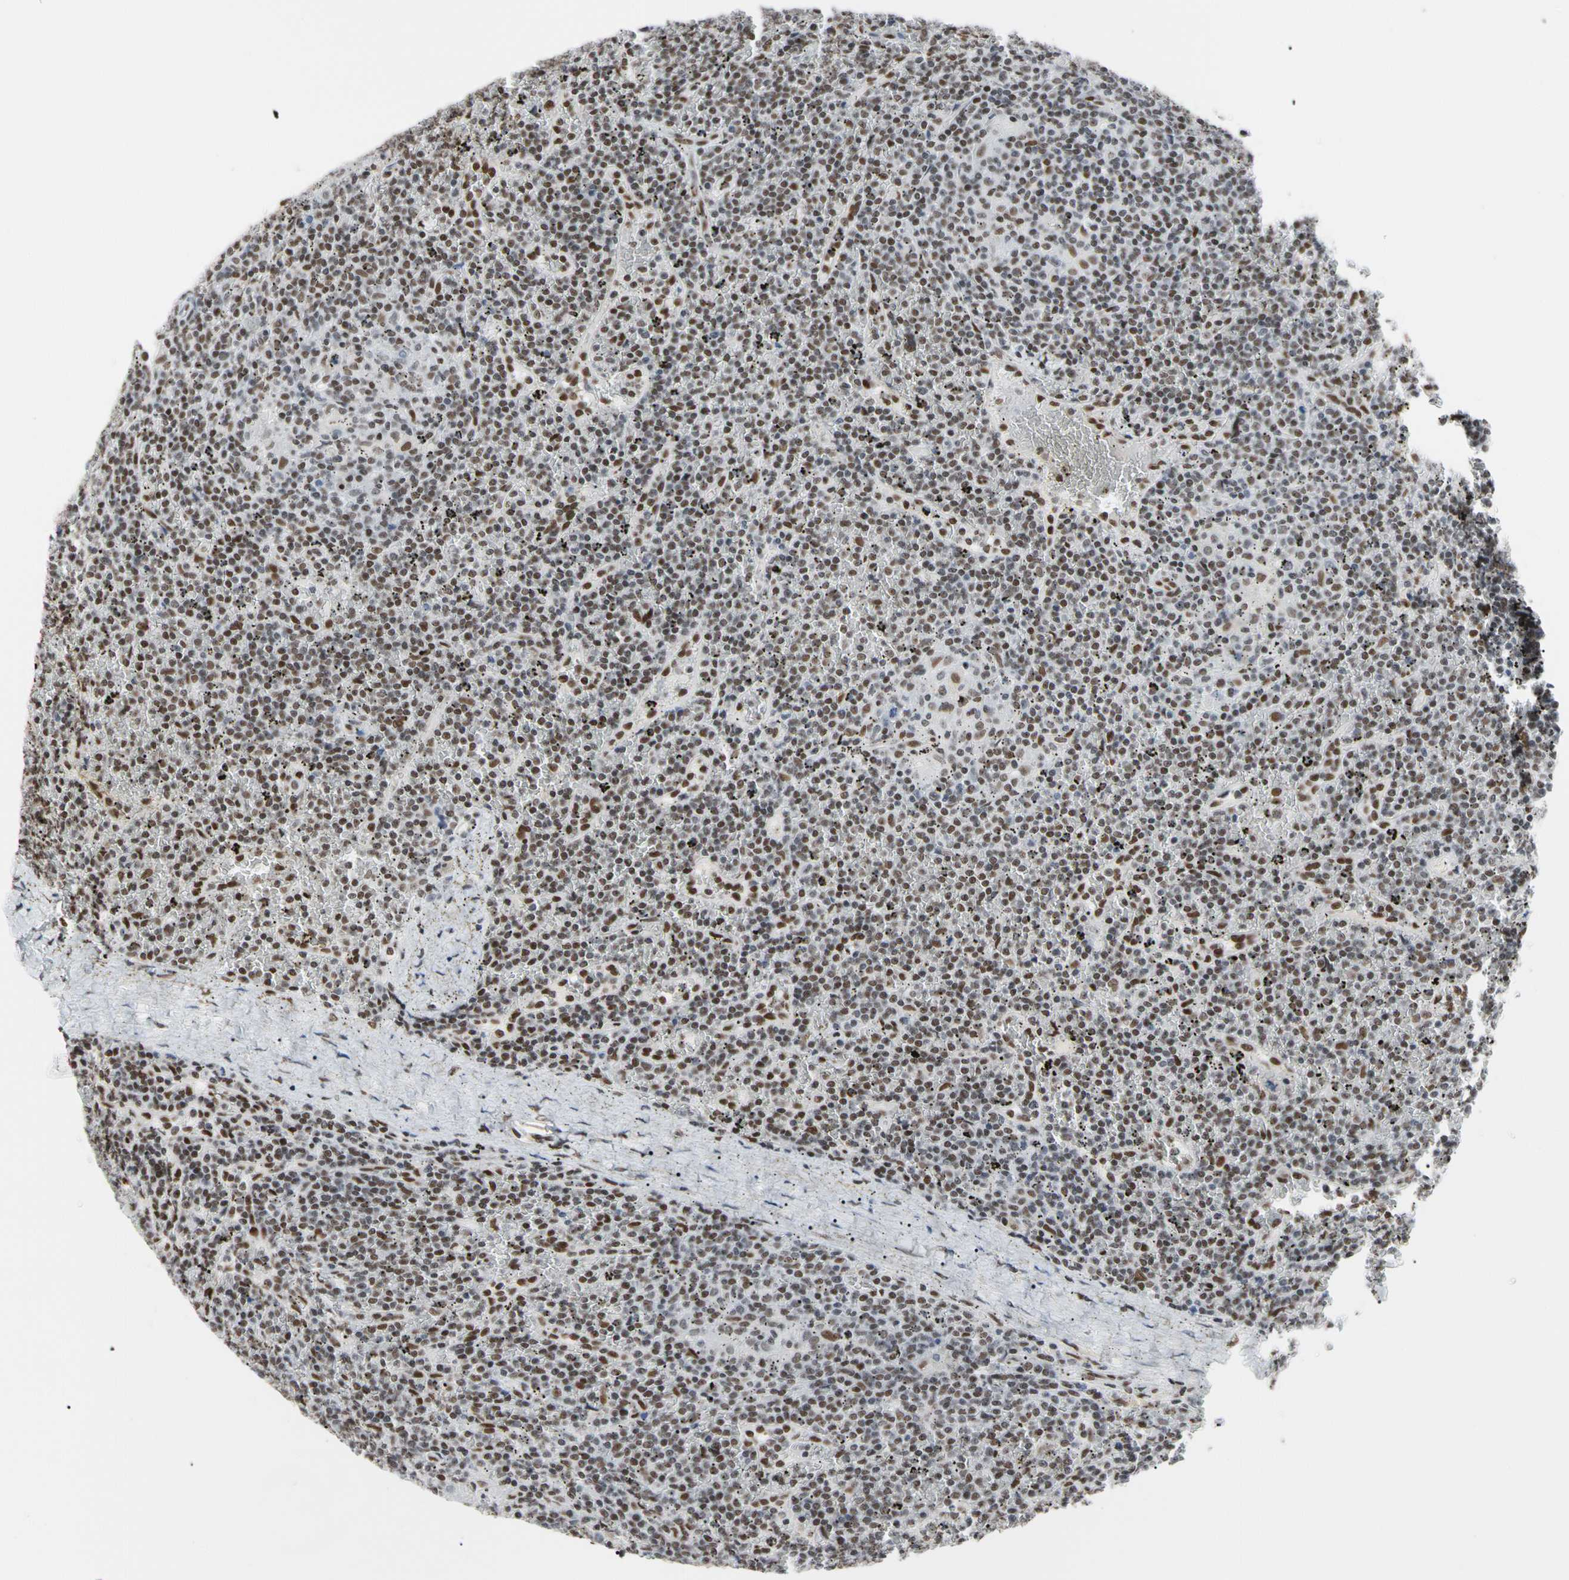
{"staining": {"intensity": "moderate", "quantity": ">75%", "location": "nuclear"}, "tissue": "lymphoma", "cell_type": "Tumor cells", "image_type": "cancer", "snomed": [{"axis": "morphology", "description": "Malignant lymphoma, non-Hodgkin's type, Low grade"}, {"axis": "topography", "description": "Spleen"}], "caption": "Immunohistochemical staining of human malignant lymphoma, non-Hodgkin's type (low-grade) displays moderate nuclear protein staining in approximately >75% of tumor cells. Using DAB (3,3'-diaminobenzidine) (brown) and hematoxylin (blue) stains, captured at high magnification using brightfield microscopy.", "gene": "FAM98B", "patient": {"sex": "female", "age": 19}}